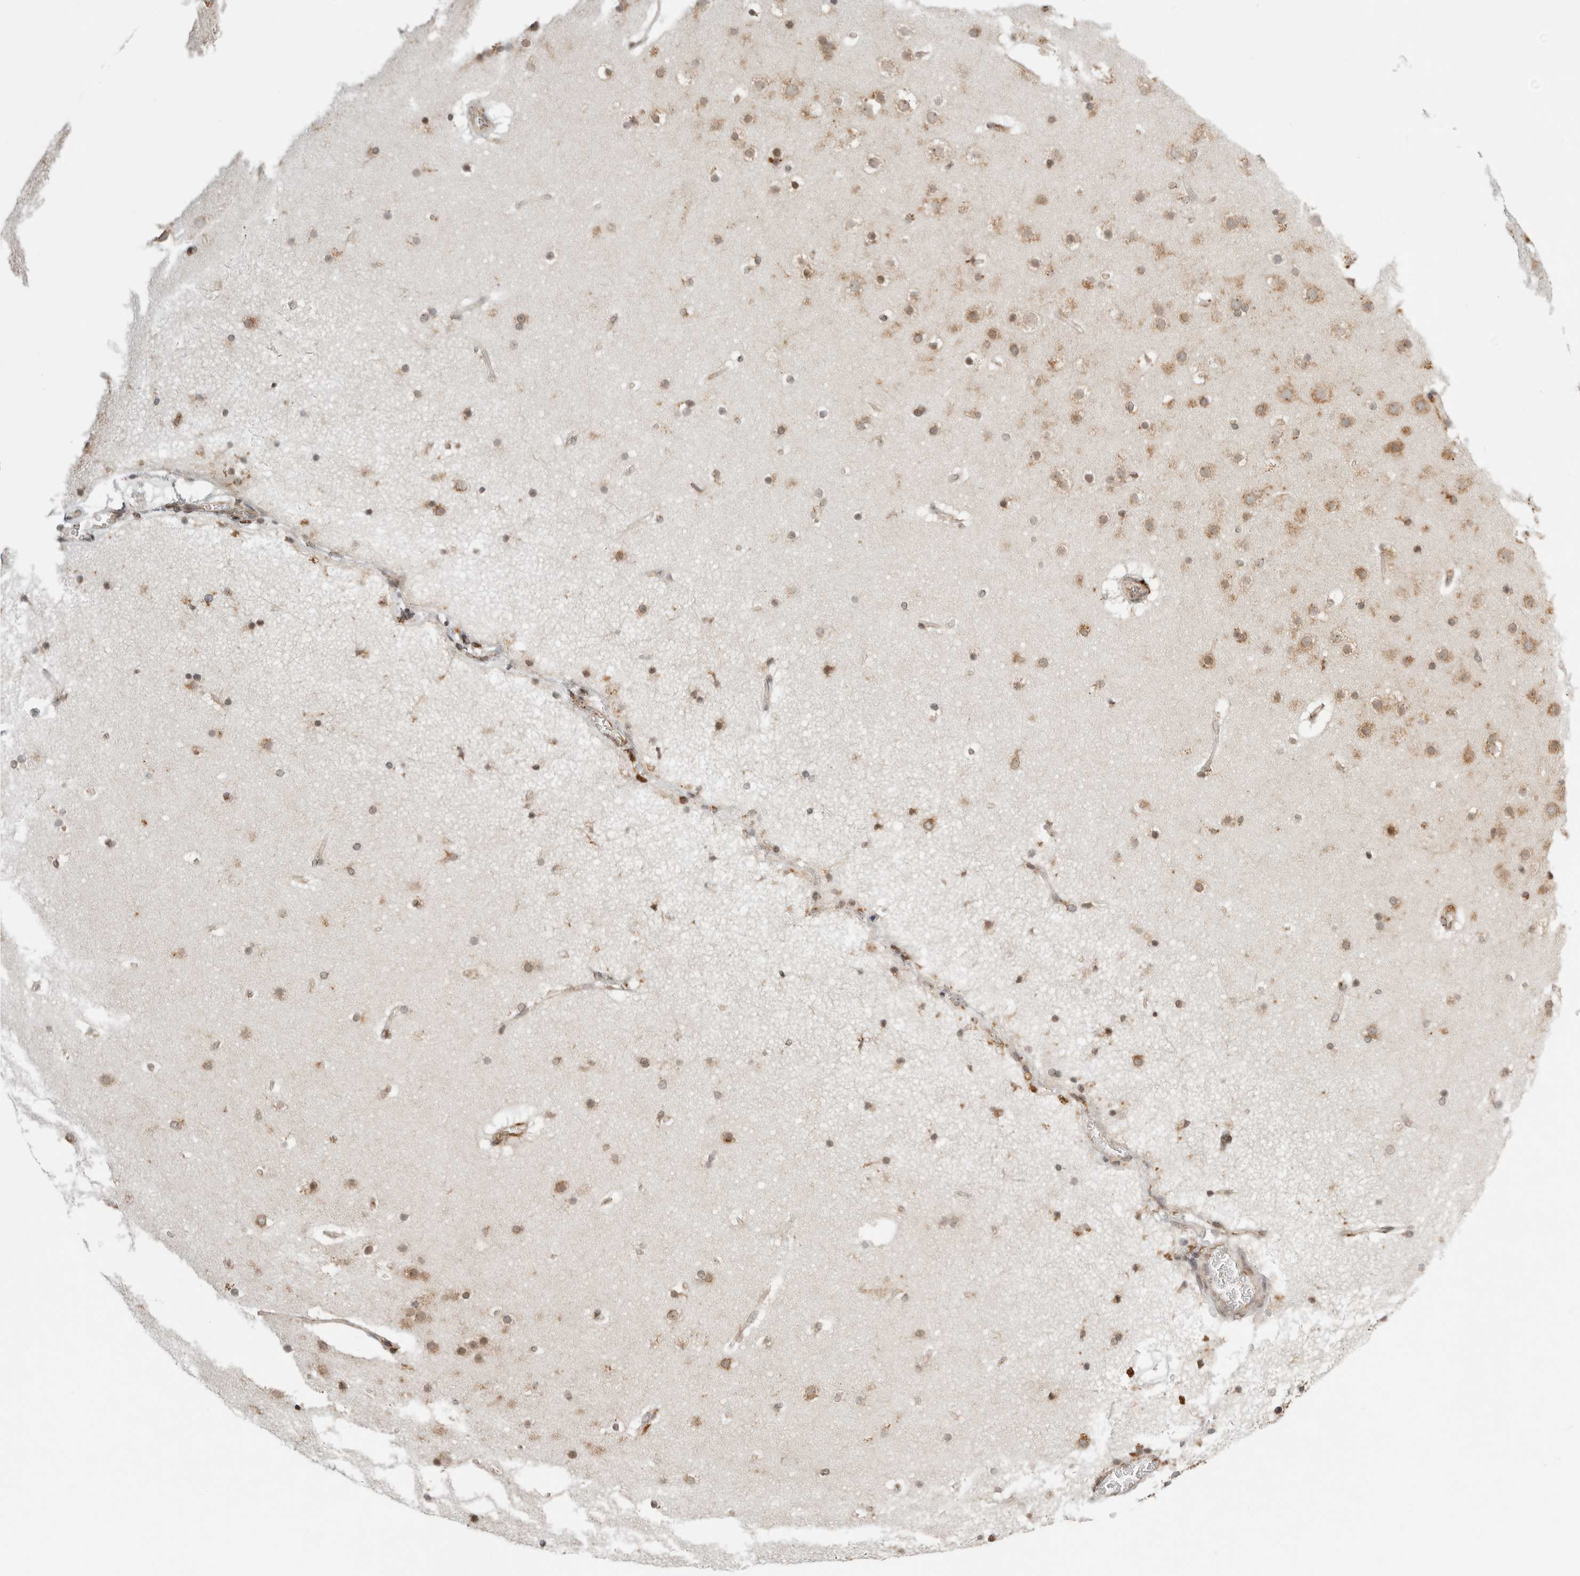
{"staining": {"intensity": "weak", "quantity": ">75%", "location": "cytoplasmic/membranous"}, "tissue": "cerebral cortex", "cell_type": "Endothelial cells", "image_type": "normal", "snomed": [{"axis": "morphology", "description": "Normal tissue, NOS"}, {"axis": "topography", "description": "Cerebral cortex"}], "caption": "Immunohistochemical staining of normal human cerebral cortex demonstrates >75% levels of weak cytoplasmic/membranous protein positivity in approximately >75% of endothelial cells.", "gene": "IDUA", "patient": {"sex": "male", "age": 57}}